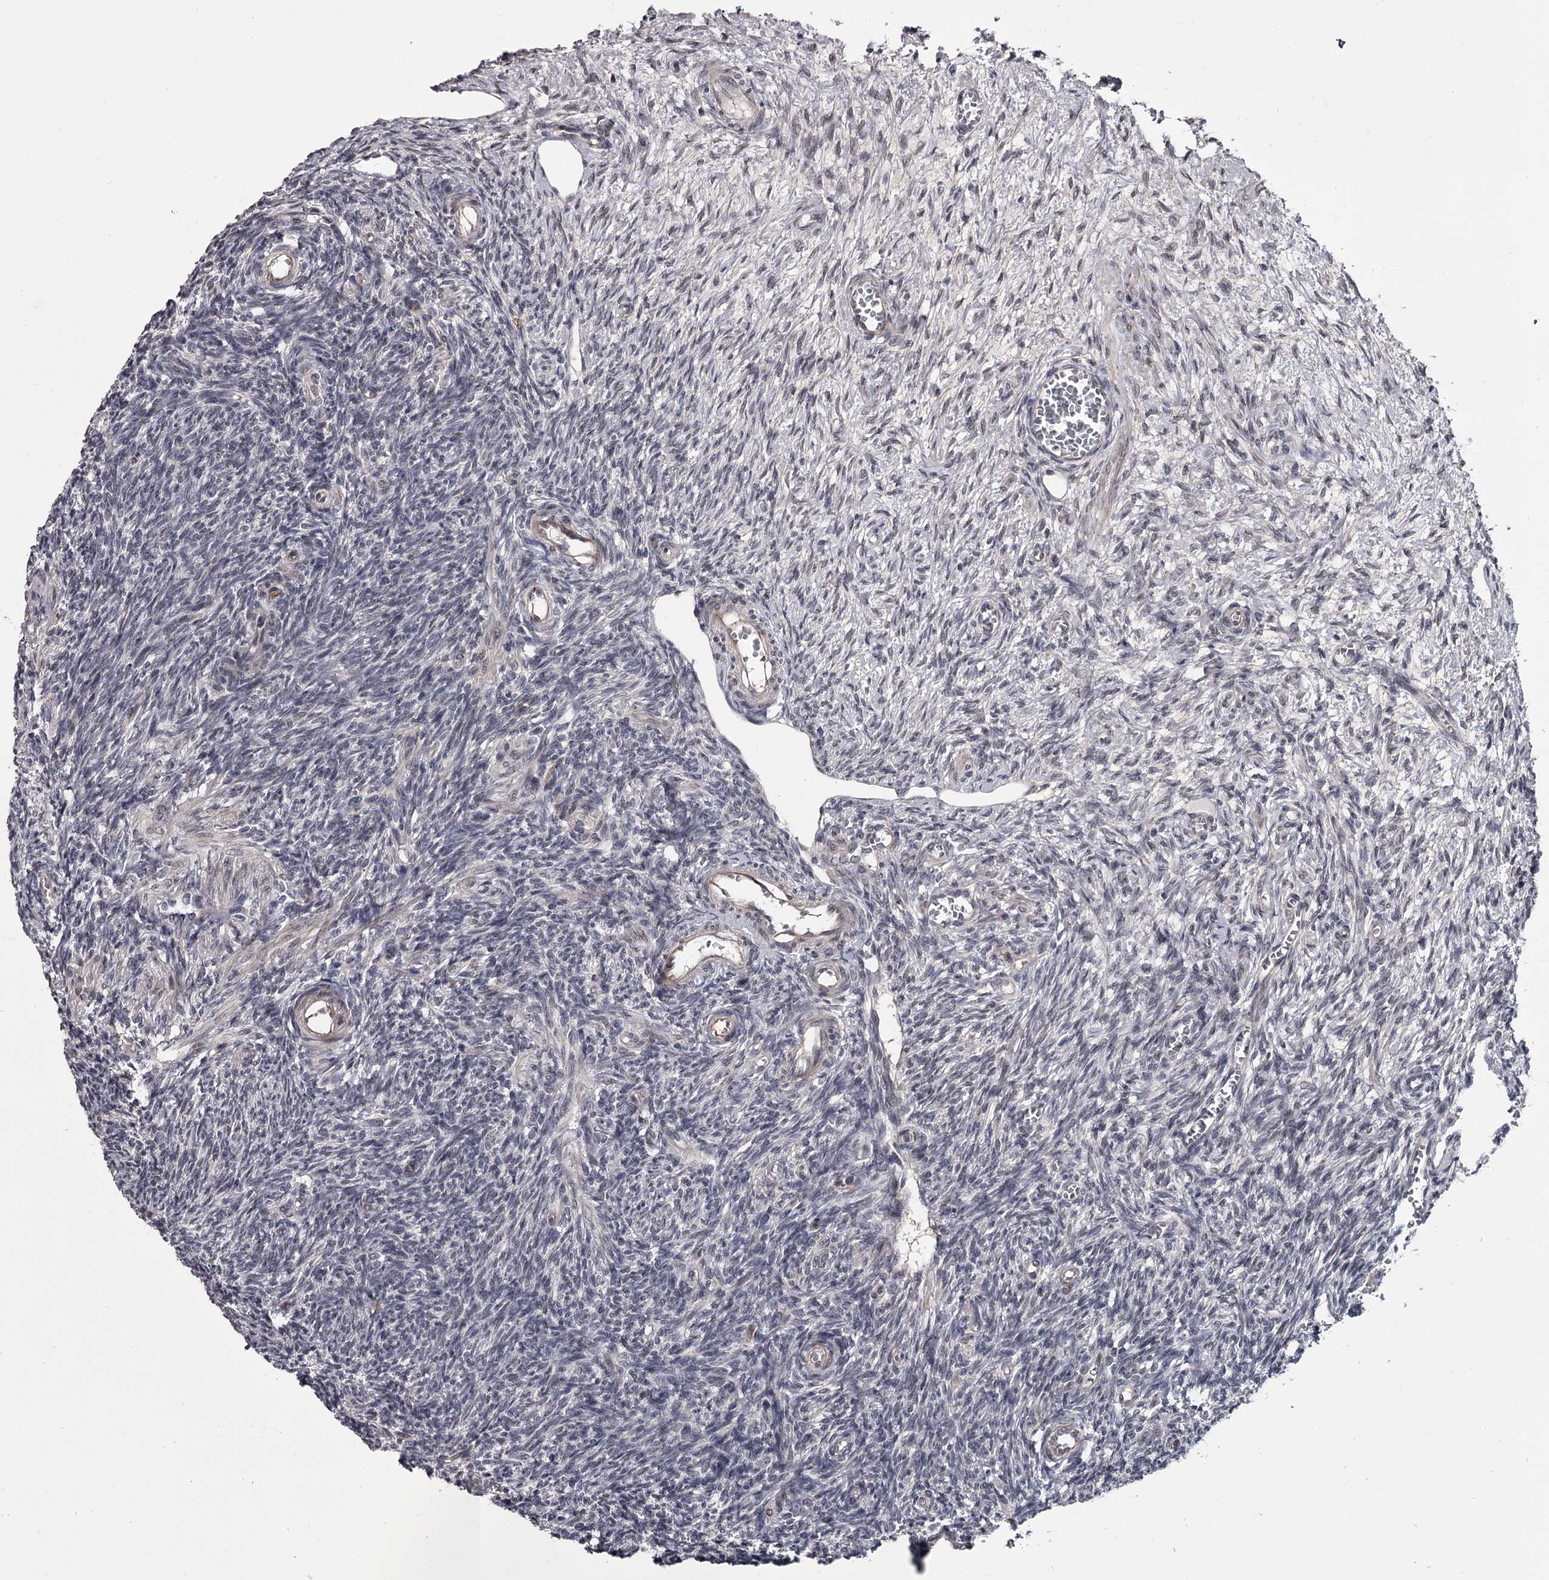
{"staining": {"intensity": "negative", "quantity": "none", "location": "none"}, "tissue": "ovary", "cell_type": "Ovarian stroma cells", "image_type": "normal", "snomed": [{"axis": "morphology", "description": "Normal tissue, NOS"}, {"axis": "topography", "description": "Ovary"}], "caption": "IHC histopathology image of benign ovary: ovary stained with DAB demonstrates no significant protein staining in ovarian stroma cells. (DAB IHC with hematoxylin counter stain).", "gene": "PRPF40B", "patient": {"sex": "female", "age": 27}}